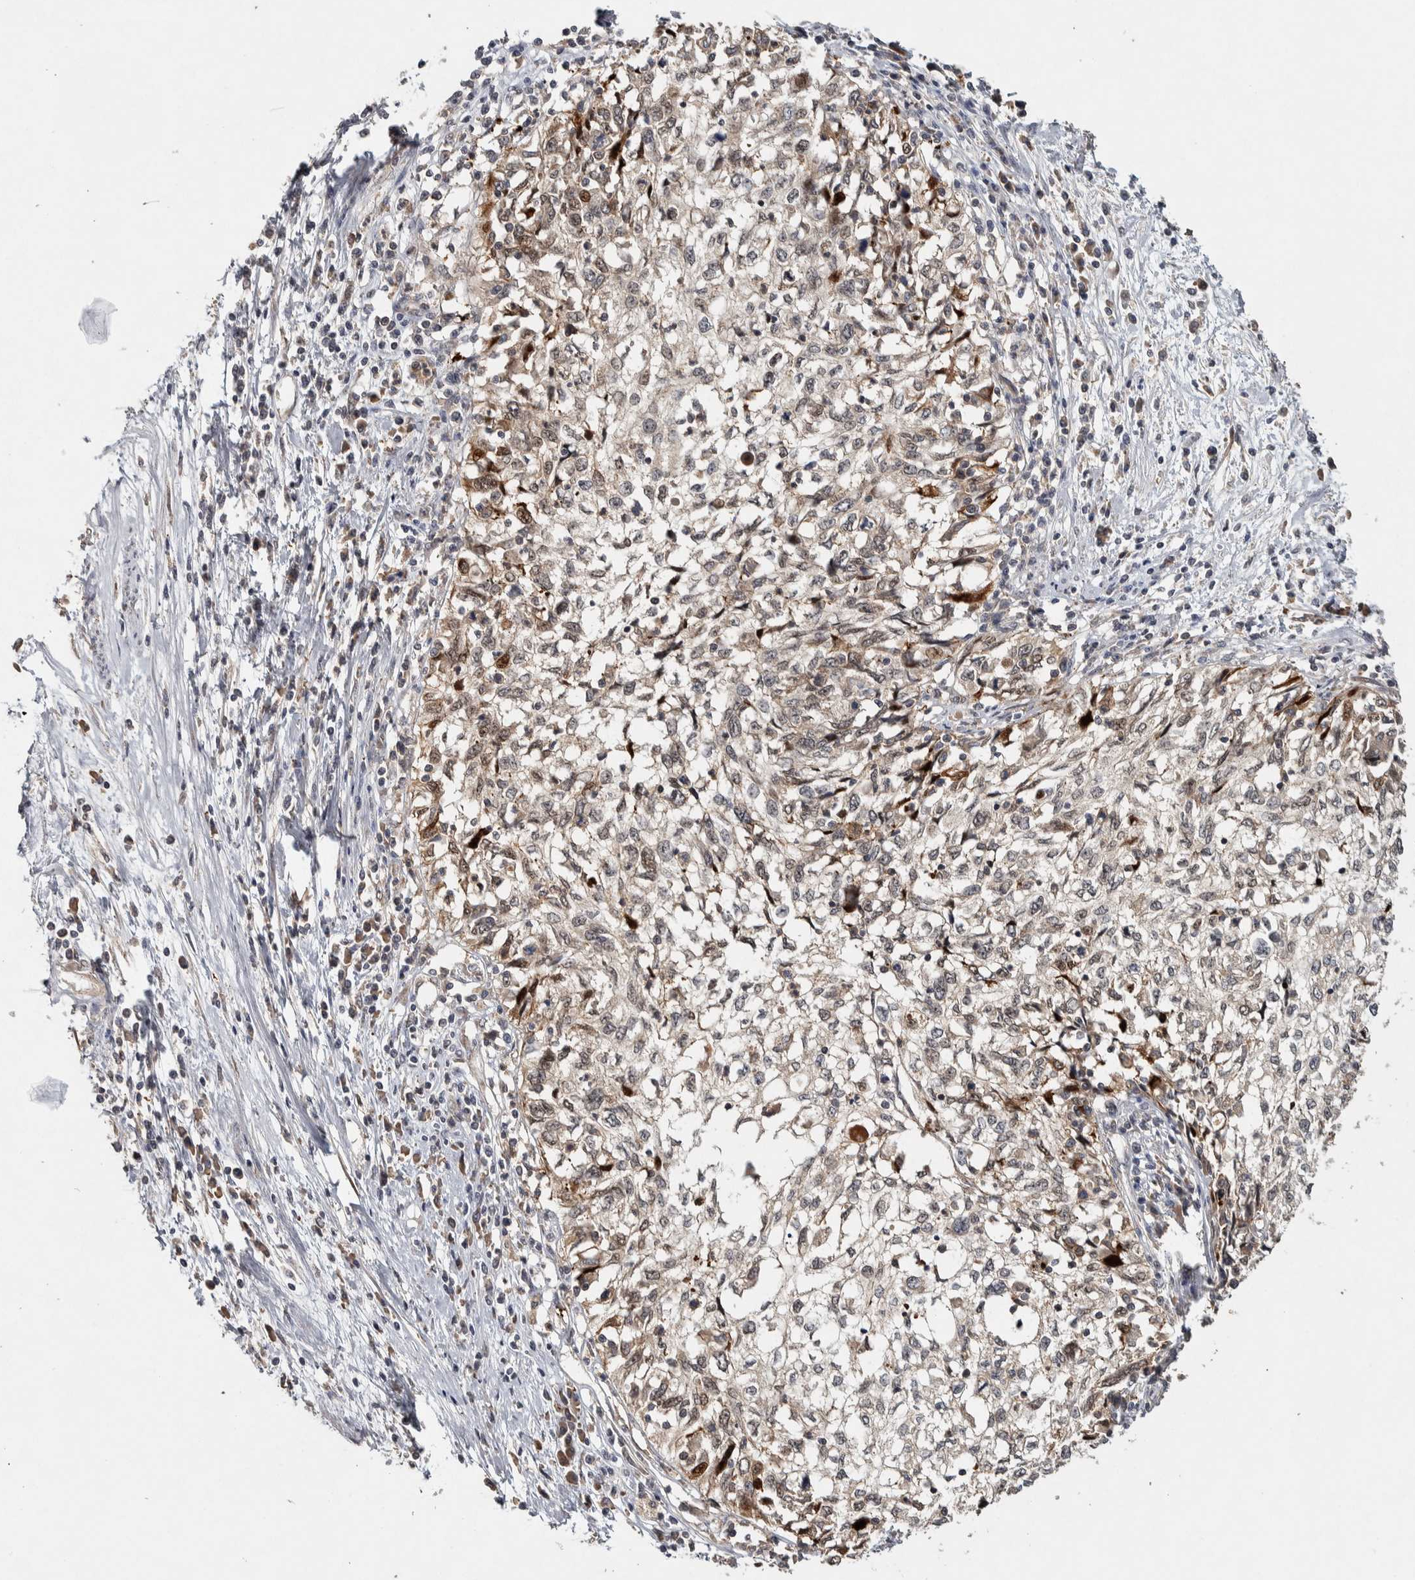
{"staining": {"intensity": "moderate", "quantity": "<25%", "location": "cytoplasmic/membranous,nuclear"}, "tissue": "cervical cancer", "cell_type": "Tumor cells", "image_type": "cancer", "snomed": [{"axis": "morphology", "description": "Squamous cell carcinoma, NOS"}, {"axis": "topography", "description": "Cervix"}], "caption": "DAB immunohistochemical staining of human squamous cell carcinoma (cervical) reveals moderate cytoplasmic/membranous and nuclear protein staining in about <25% of tumor cells. The protein of interest is shown in brown color, while the nuclei are stained blue.", "gene": "EIF3H", "patient": {"sex": "female", "age": 57}}